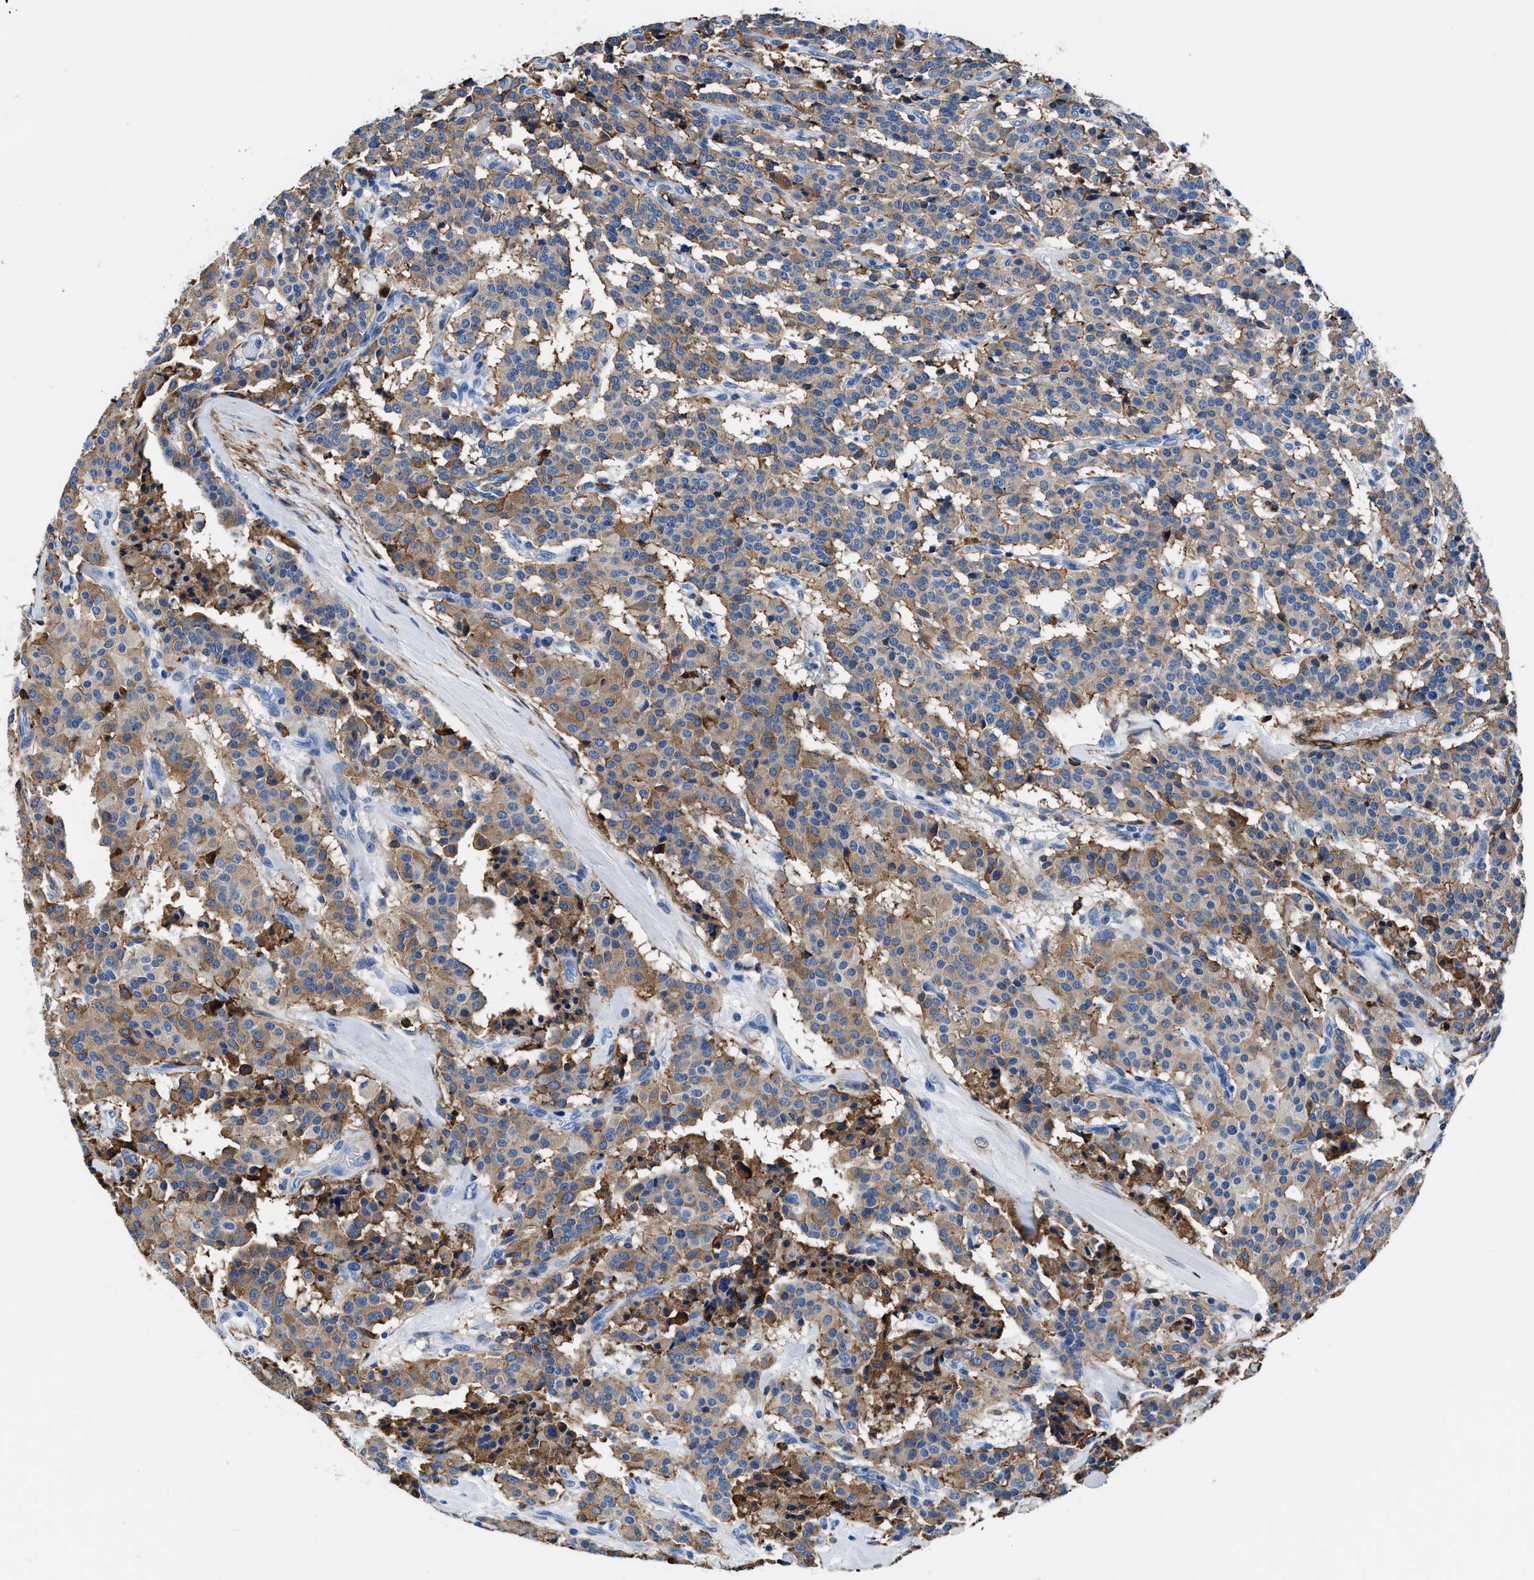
{"staining": {"intensity": "moderate", "quantity": ">75%", "location": "cytoplasmic/membranous"}, "tissue": "carcinoid", "cell_type": "Tumor cells", "image_type": "cancer", "snomed": [{"axis": "morphology", "description": "Carcinoid, malignant, NOS"}, {"axis": "topography", "description": "Lung"}], "caption": "Approximately >75% of tumor cells in human carcinoid display moderate cytoplasmic/membranous protein expression as visualized by brown immunohistochemical staining.", "gene": "TEX261", "patient": {"sex": "male", "age": 30}}